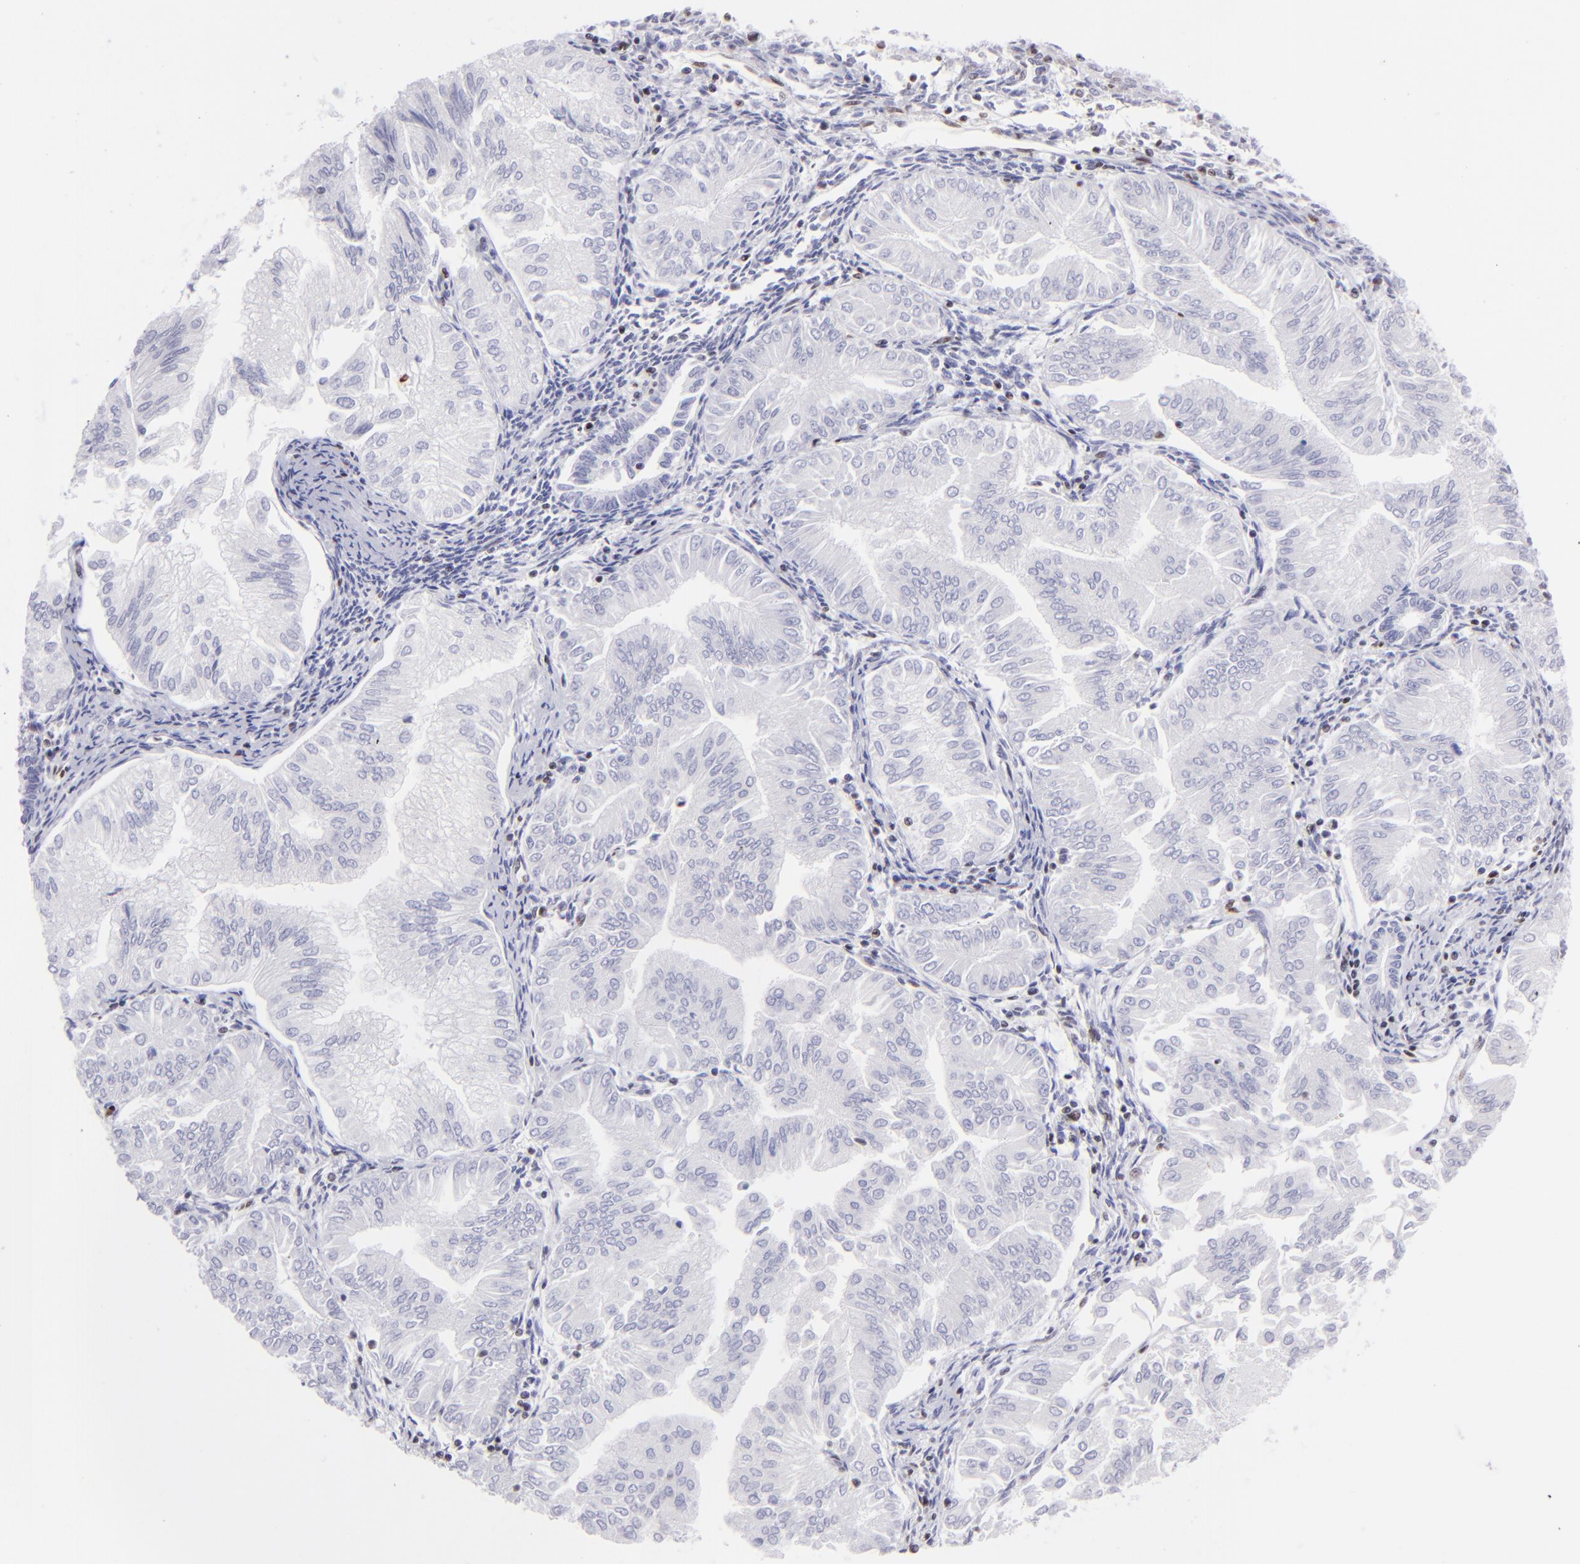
{"staining": {"intensity": "negative", "quantity": "none", "location": "none"}, "tissue": "endometrial cancer", "cell_type": "Tumor cells", "image_type": "cancer", "snomed": [{"axis": "morphology", "description": "Adenocarcinoma, NOS"}, {"axis": "topography", "description": "Endometrium"}], "caption": "Immunohistochemistry (IHC) image of neoplastic tissue: endometrial adenocarcinoma stained with DAB (3,3'-diaminobenzidine) shows no significant protein expression in tumor cells. (DAB (3,3'-diaminobenzidine) immunohistochemistry visualized using brightfield microscopy, high magnification).", "gene": "ETS1", "patient": {"sex": "female", "age": 53}}